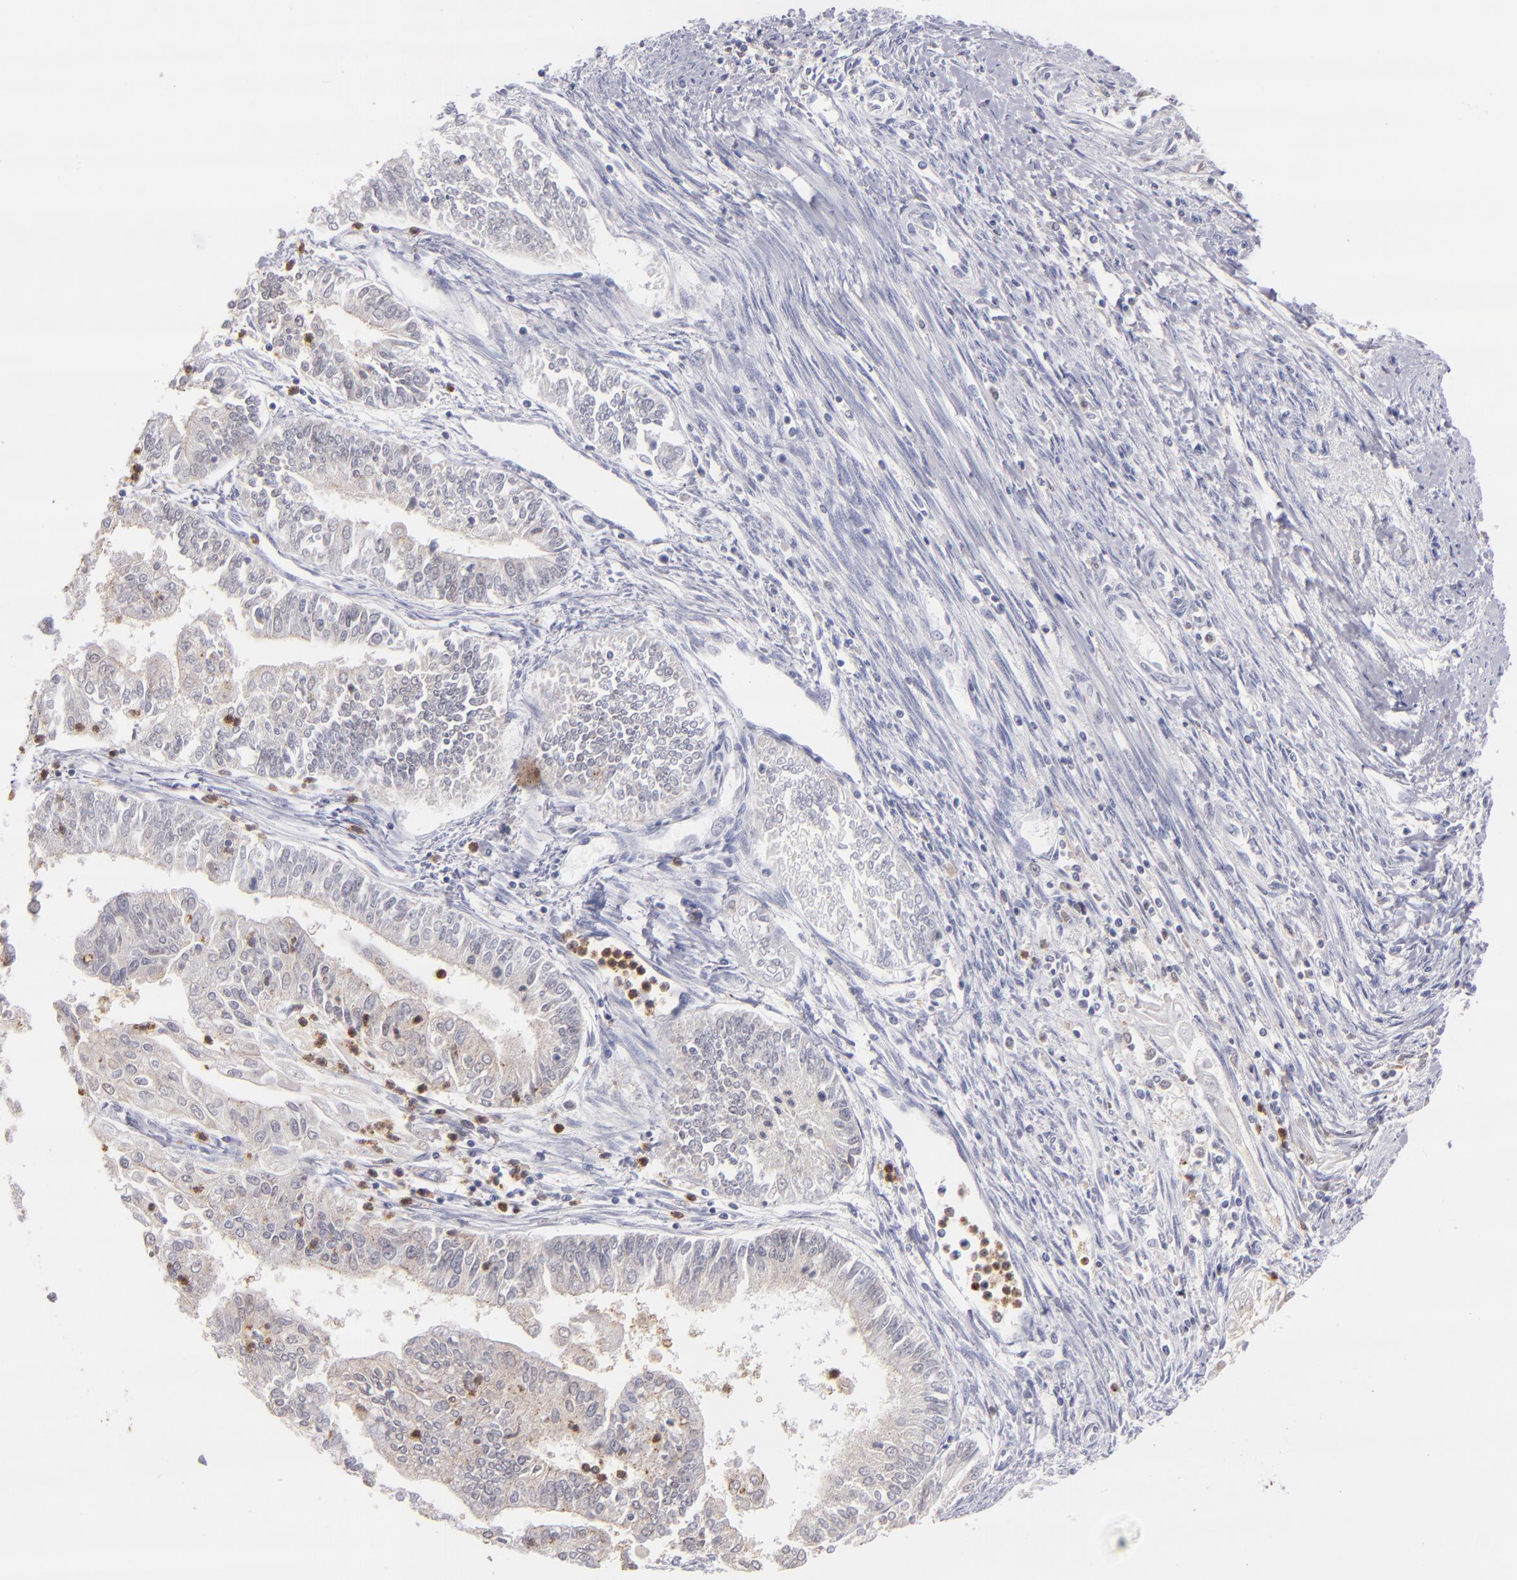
{"staining": {"intensity": "weak", "quantity": "25%-75%", "location": "cytoplasmic/membranous"}, "tissue": "endometrial cancer", "cell_type": "Tumor cells", "image_type": "cancer", "snomed": [{"axis": "morphology", "description": "Adenocarcinoma, NOS"}, {"axis": "topography", "description": "Endometrium"}], "caption": "Tumor cells show low levels of weak cytoplasmic/membranous positivity in about 25%-75% of cells in human adenocarcinoma (endometrial).", "gene": "PRKCD", "patient": {"sex": "female", "age": 75}}